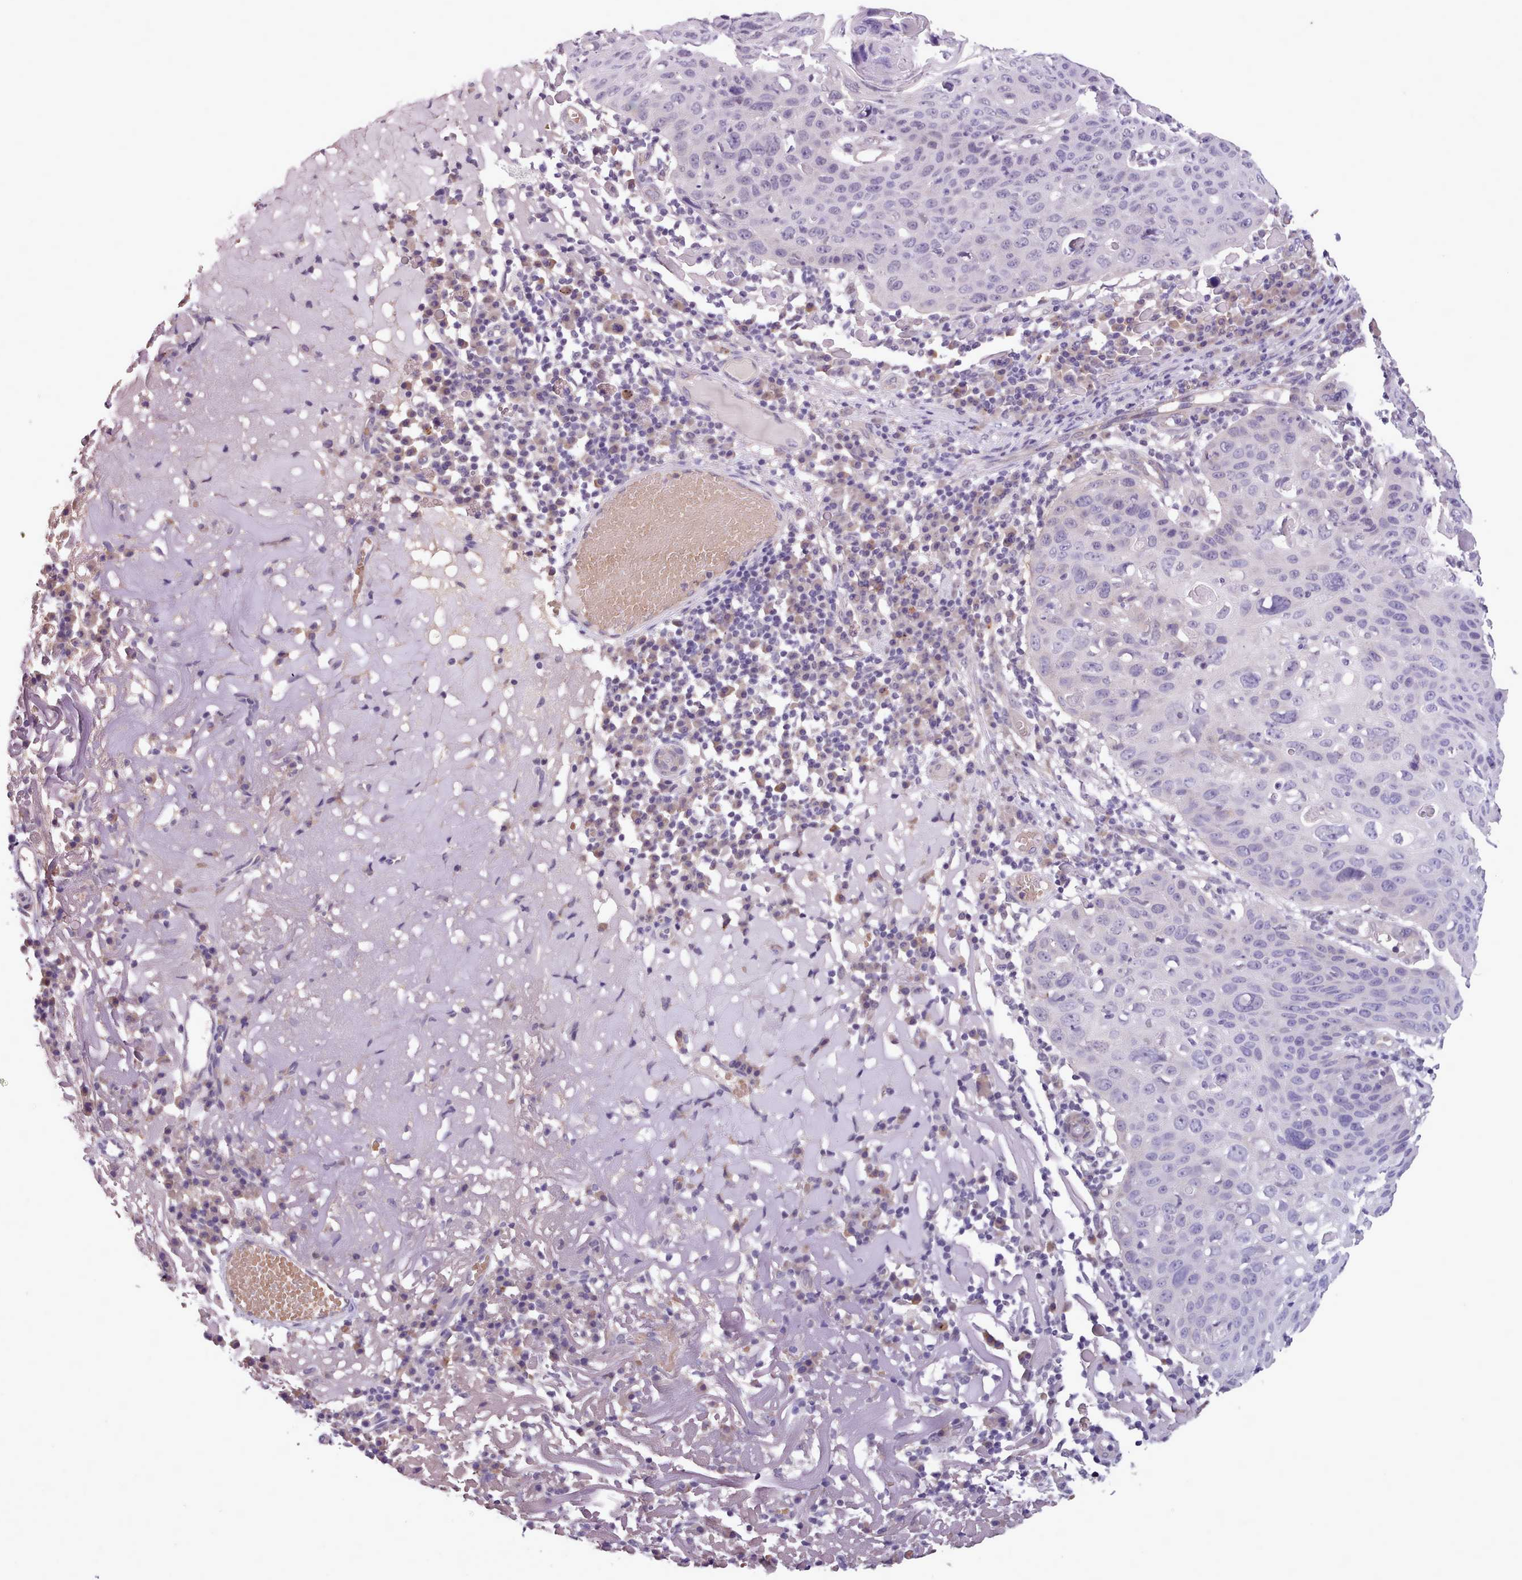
{"staining": {"intensity": "negative", "quantity": "none", "location": "none"}, "tissue": "skin cancer", "cell_type": "Tumor cells", "image_type": "cancer", "snomed": [{"axis": "morphology", "description": "Squamous cell carcinoma, NOS"}, {"axis": "topography", "description": "Skin"}], "caption": "Tumor cells are negative for brown protein staining in skin cancer (squamous cell carcinoma).", "gene": "KCTD16", "patient": {"sex": "female", "age": 90}}